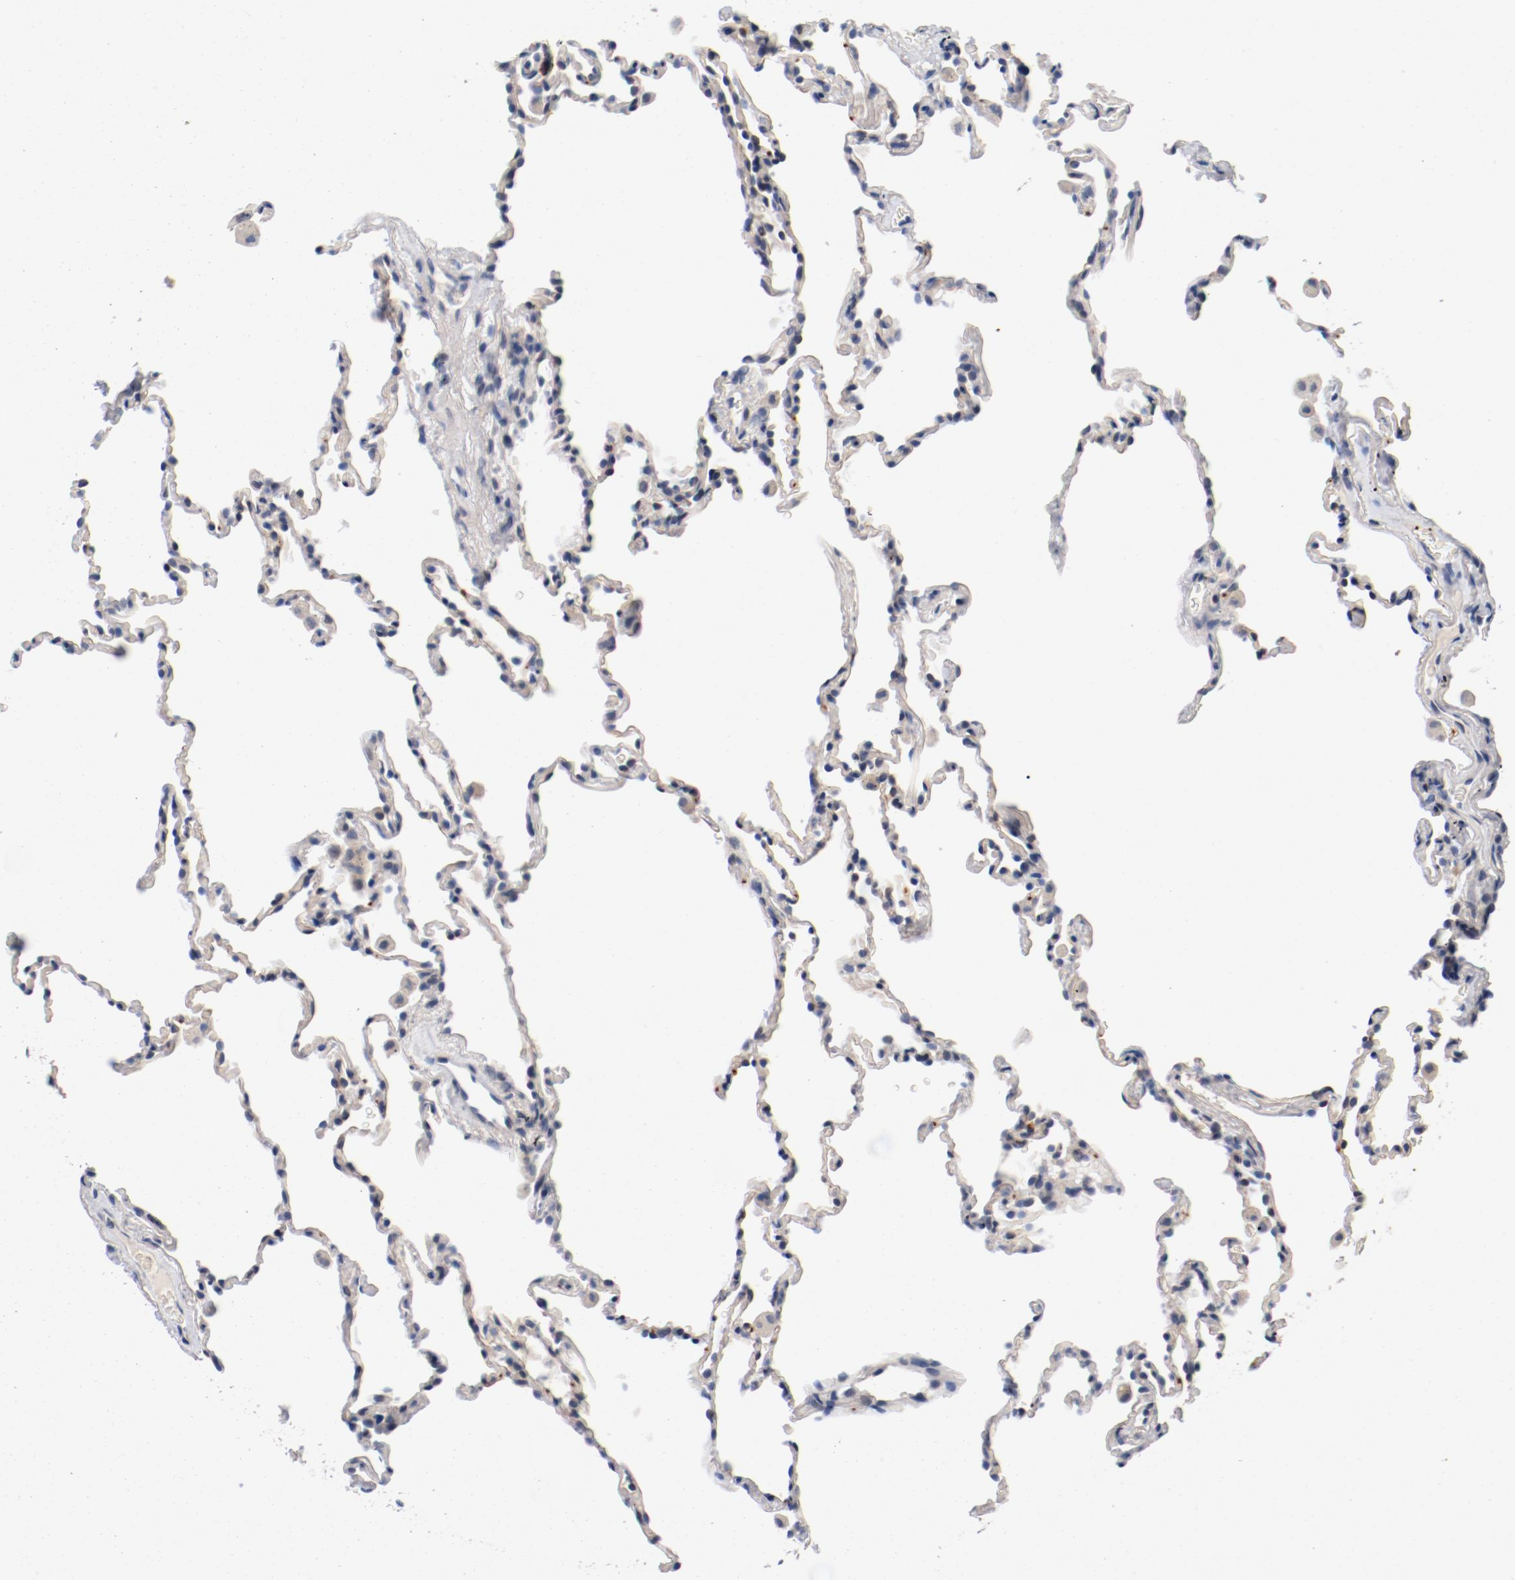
{"staining": {"intensity": "negative", "quantity": "none", "location": "none"}, "tissue": "lung", "cell_type": "Alveolar cells", "image_type": "normal", "snomed": [{"axis": "morphology", "description": "Normal tissue, NOS"}, {"axis": "morphology", "description": "Soft tissue tumor metastatic"}, {"axis": "topography", "description": "Lung"}], "caption": "A high-resolution photomicrograph shows immunohistochemistry (IHC) staining of unremarkable lung, which exhibits no significant expression in alveolar cells. (Brightfield microscopy of DAB (3,3'-diaminobenzidine) immunohistochemistry (IHC) at high magnification).", "gene": "PIM1", "patient": {"sex": "male", "age": 59}}